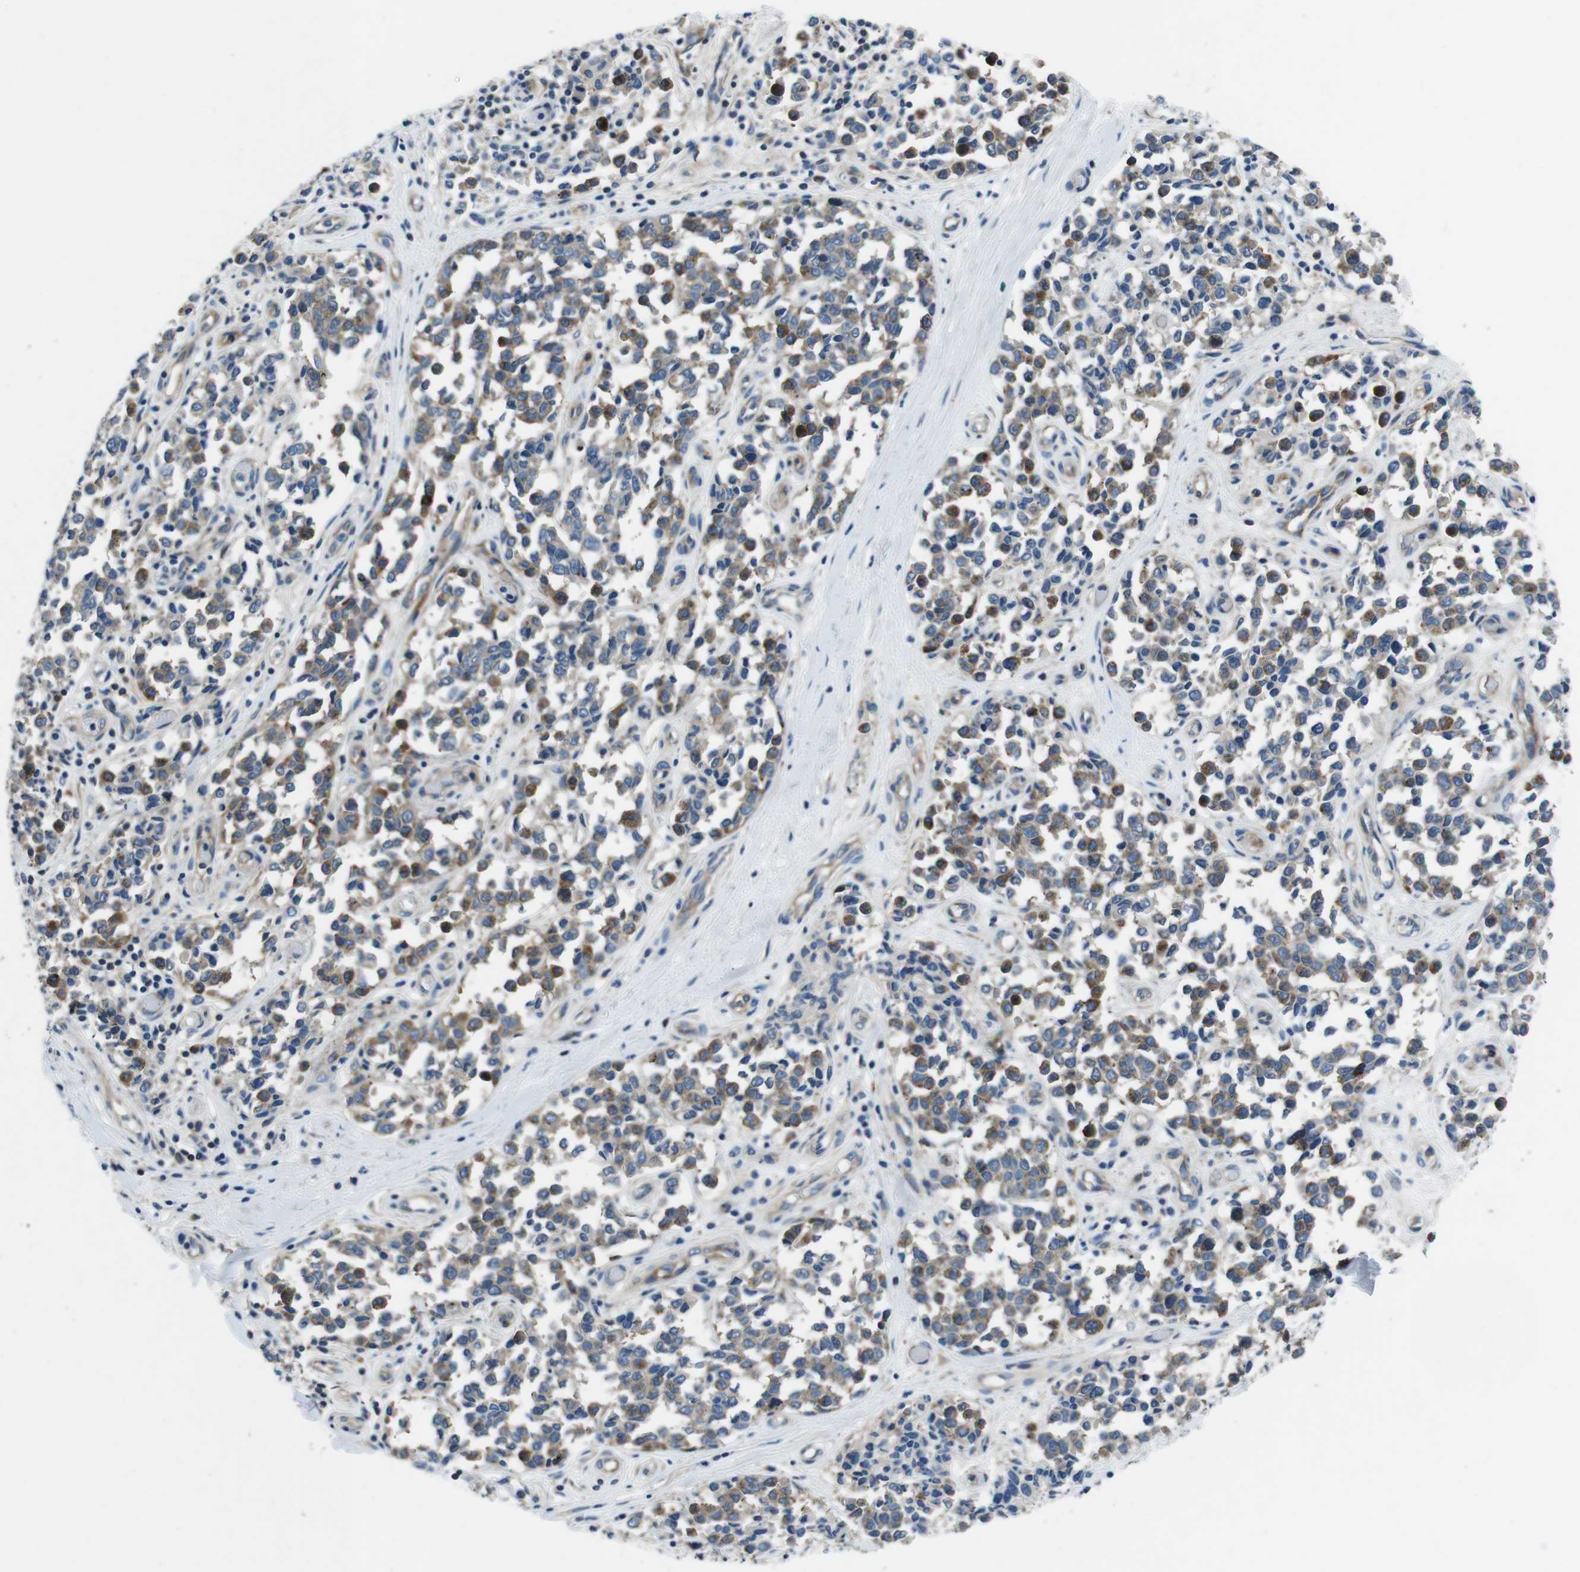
{"staining": {"intensity": "moderate", "quantity": "25%-75%", "location": "cytoplasmic/membranous"}, "tissue": "melanoma", "cell_type": "Tumor cells", "image_type": "cancer", "snomed": [{"axis": "morphology", "description": "Malignant melanoma, NOS"}, {"axis": "topography", "description": "Skin"}], "caption": "Melanoma stained with immunohistochemistry demonstrates moderate cytoplasmic/membranous staining in approximately 25%-75% of tumor cells.", "gene": "TULP3", "patient": {"sex": "female", "age": 64}}